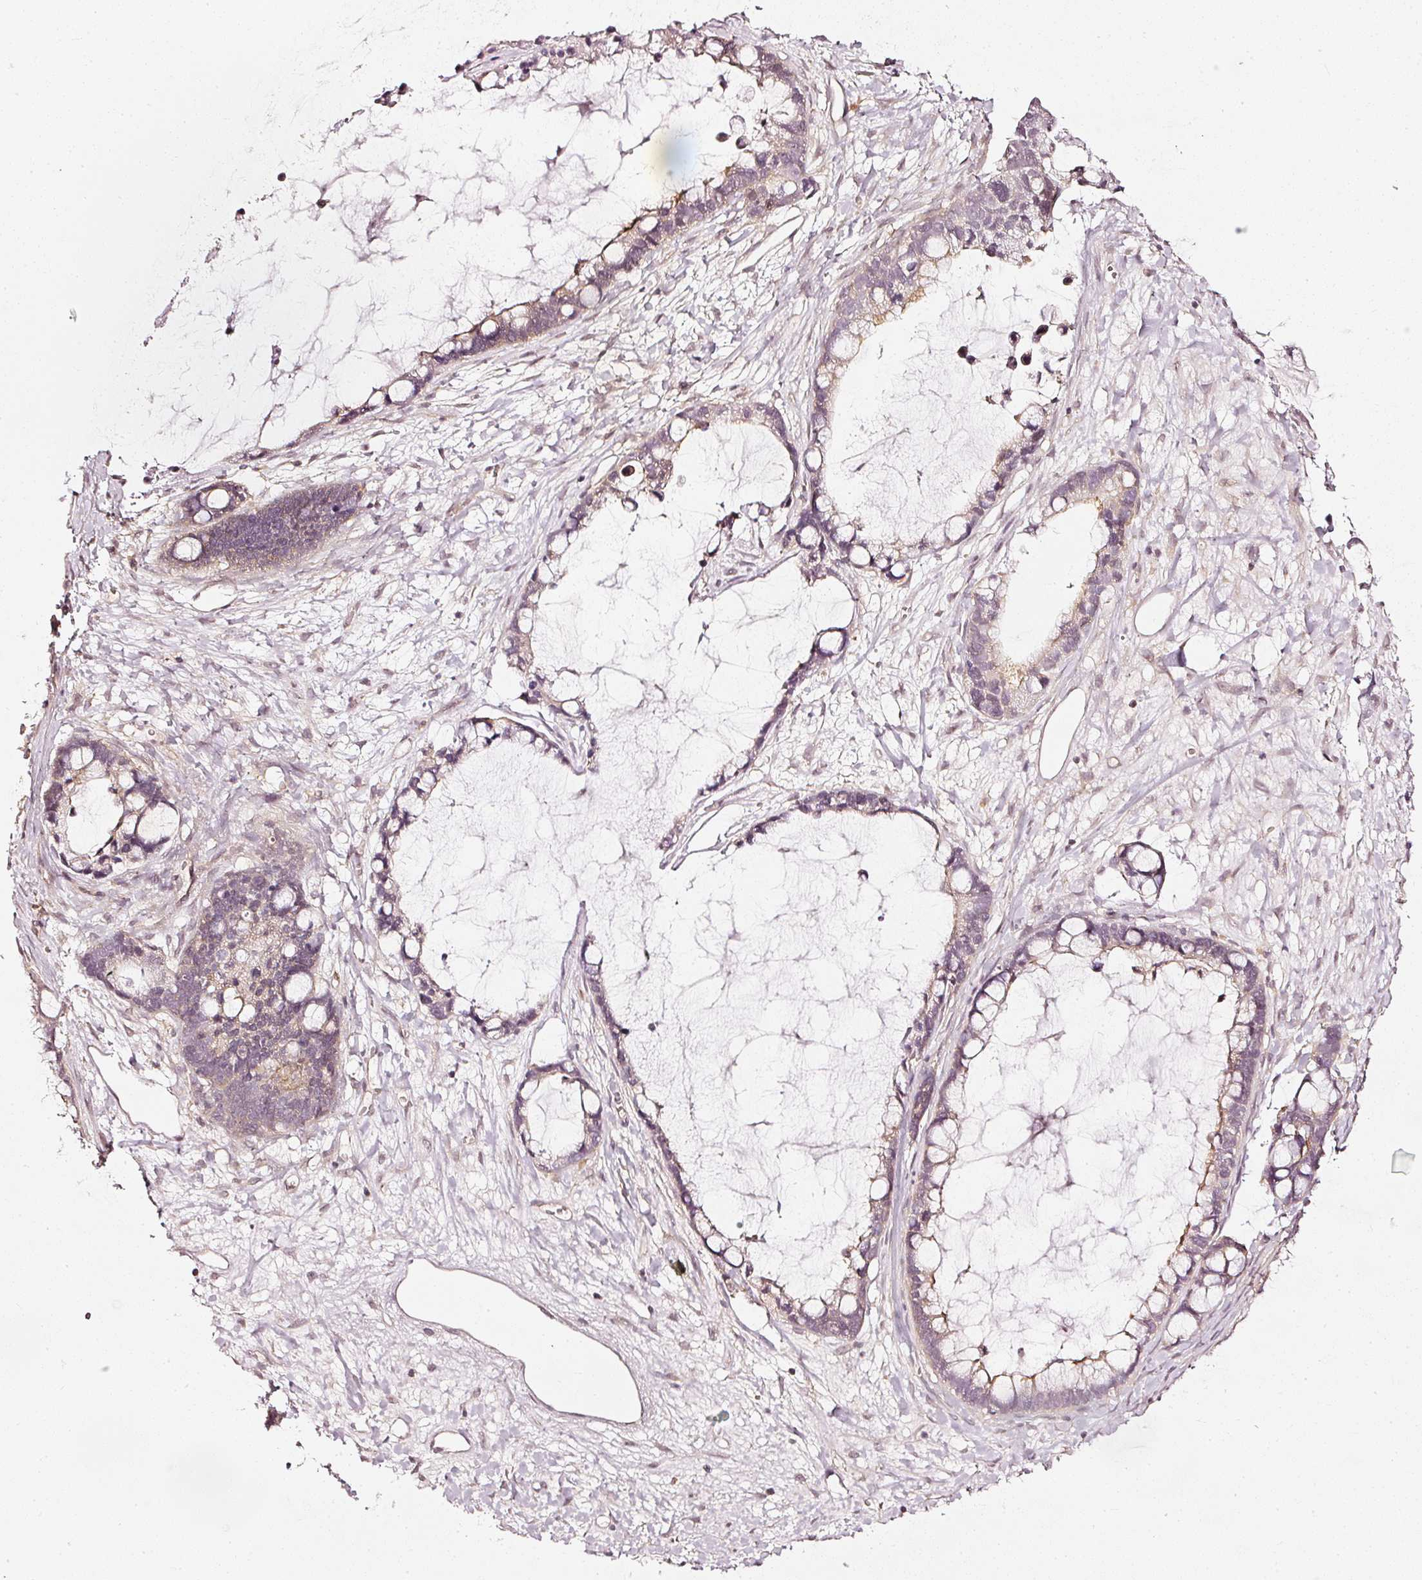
{"staining": {"intensity": "negative", "quantity": "none", "location": "none"}, "tissue": "ovarian cancer", "cell_type": "Tumor cells", "image_type": "cancer", "snomed": [{"axis": "morphology", "description": "Cystadenocarcinoma, mucinous, NOS"}, {"axis": "topography", "description": "Ovary"}], "caption": "A histopathology image of human ovarian mucinous cystadenocarcinoma is negative for staining in tumor cells.", "gene": "DRD2", "patient": {"sex": "female", "age": 63}}